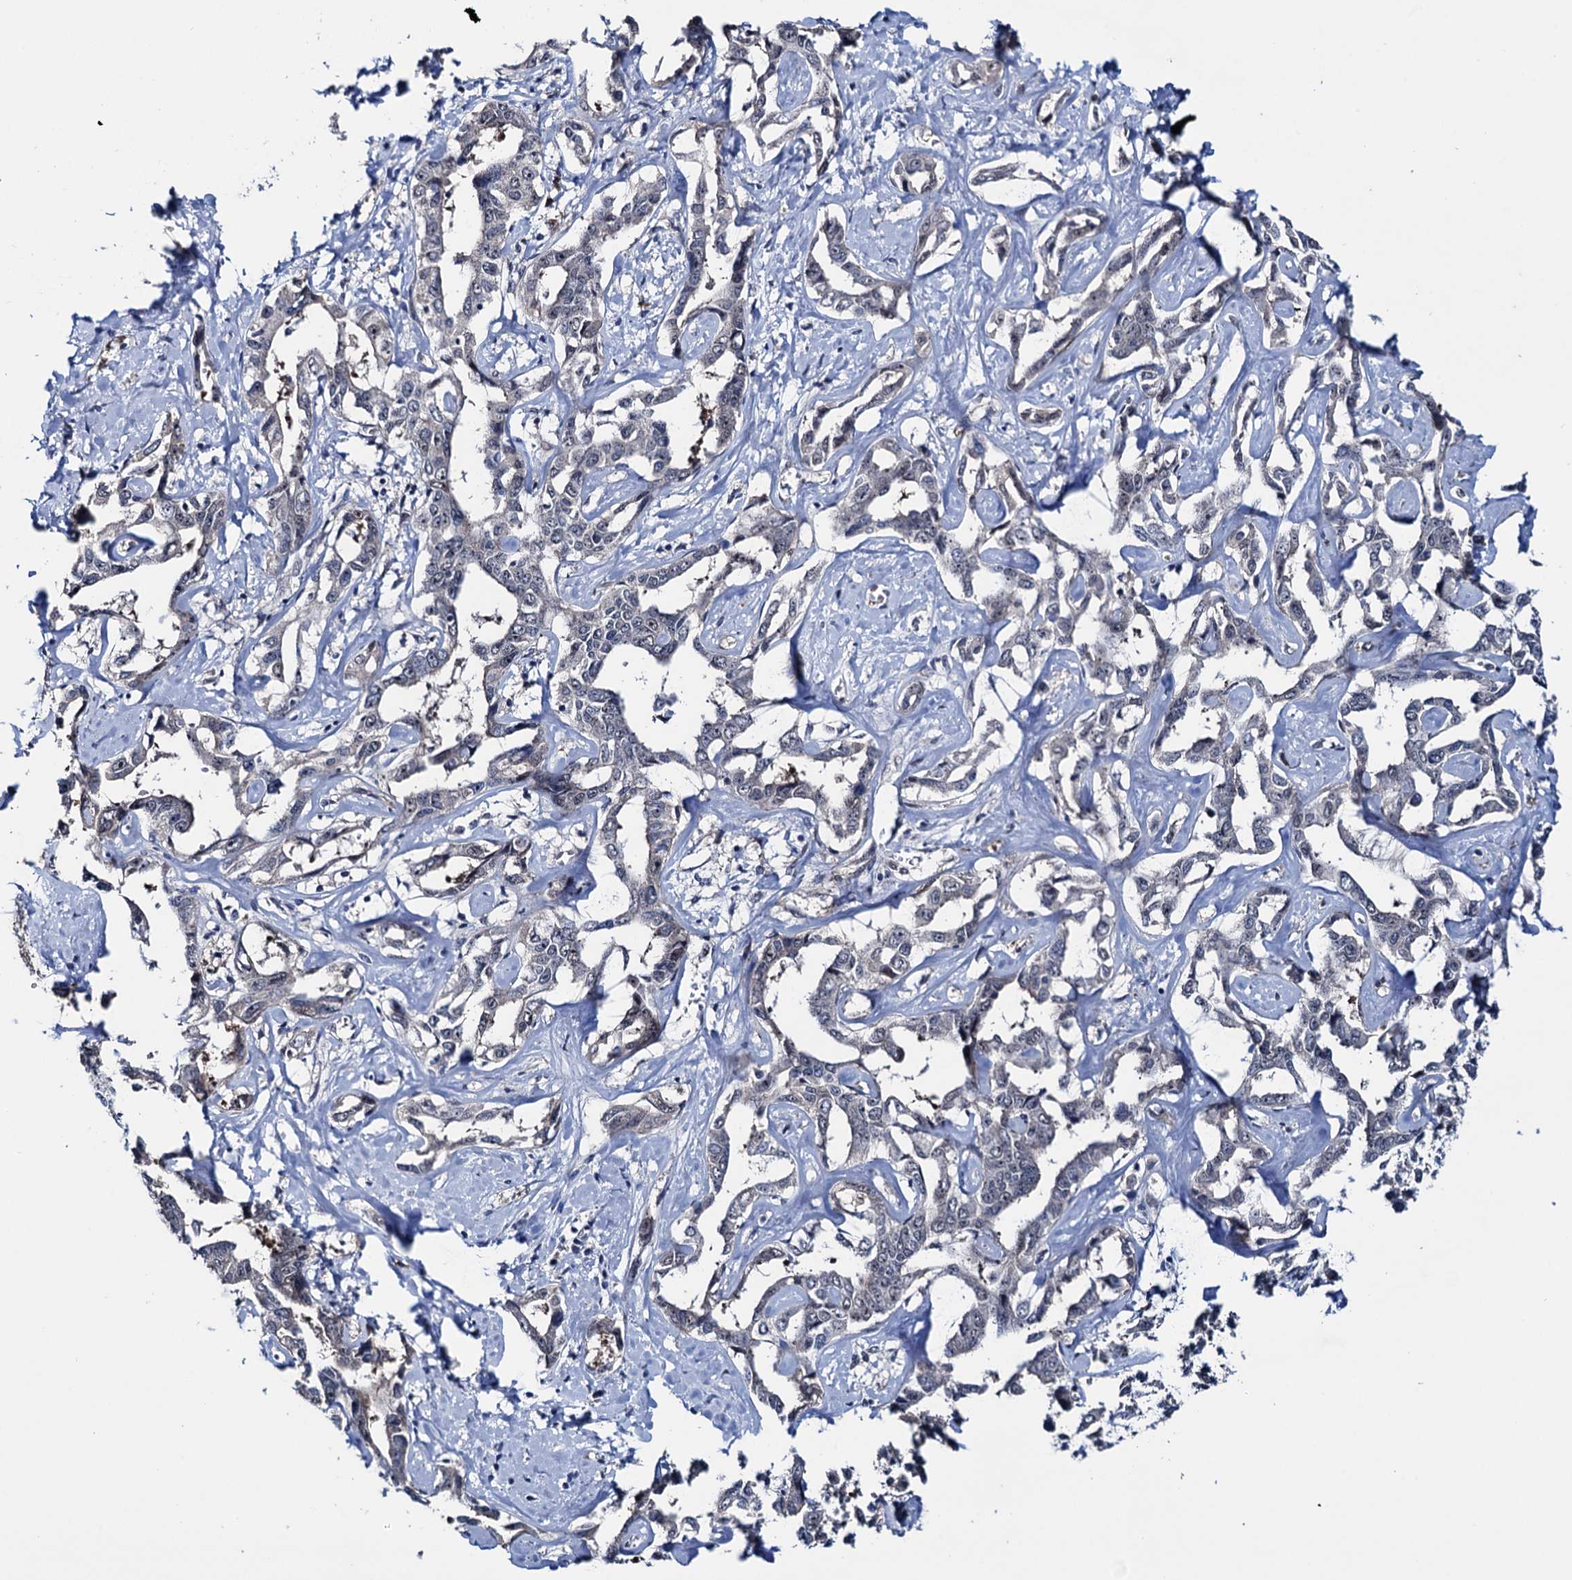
{"staining": {"intensity": "negative", "quantity": "none", "location": "none"}, "tissue": "liver cancer", "cell_type": "Tumor cells", "image_type": "cancer", "snomed": [{"axis": "morphology", "description": "Cholangiocarcinoma"}, {"axis": "topography", "description": "Liver"}], "caption": "High power microscopy image of an immunohistochemistry (IHC) image of liver cancer (cholangiocarcinoma), revealing no significant staining in tumor cells. (DAB IHC, high magnification).", "gene": "EYA4", "patient": {"sex": "male", "age": 59}}